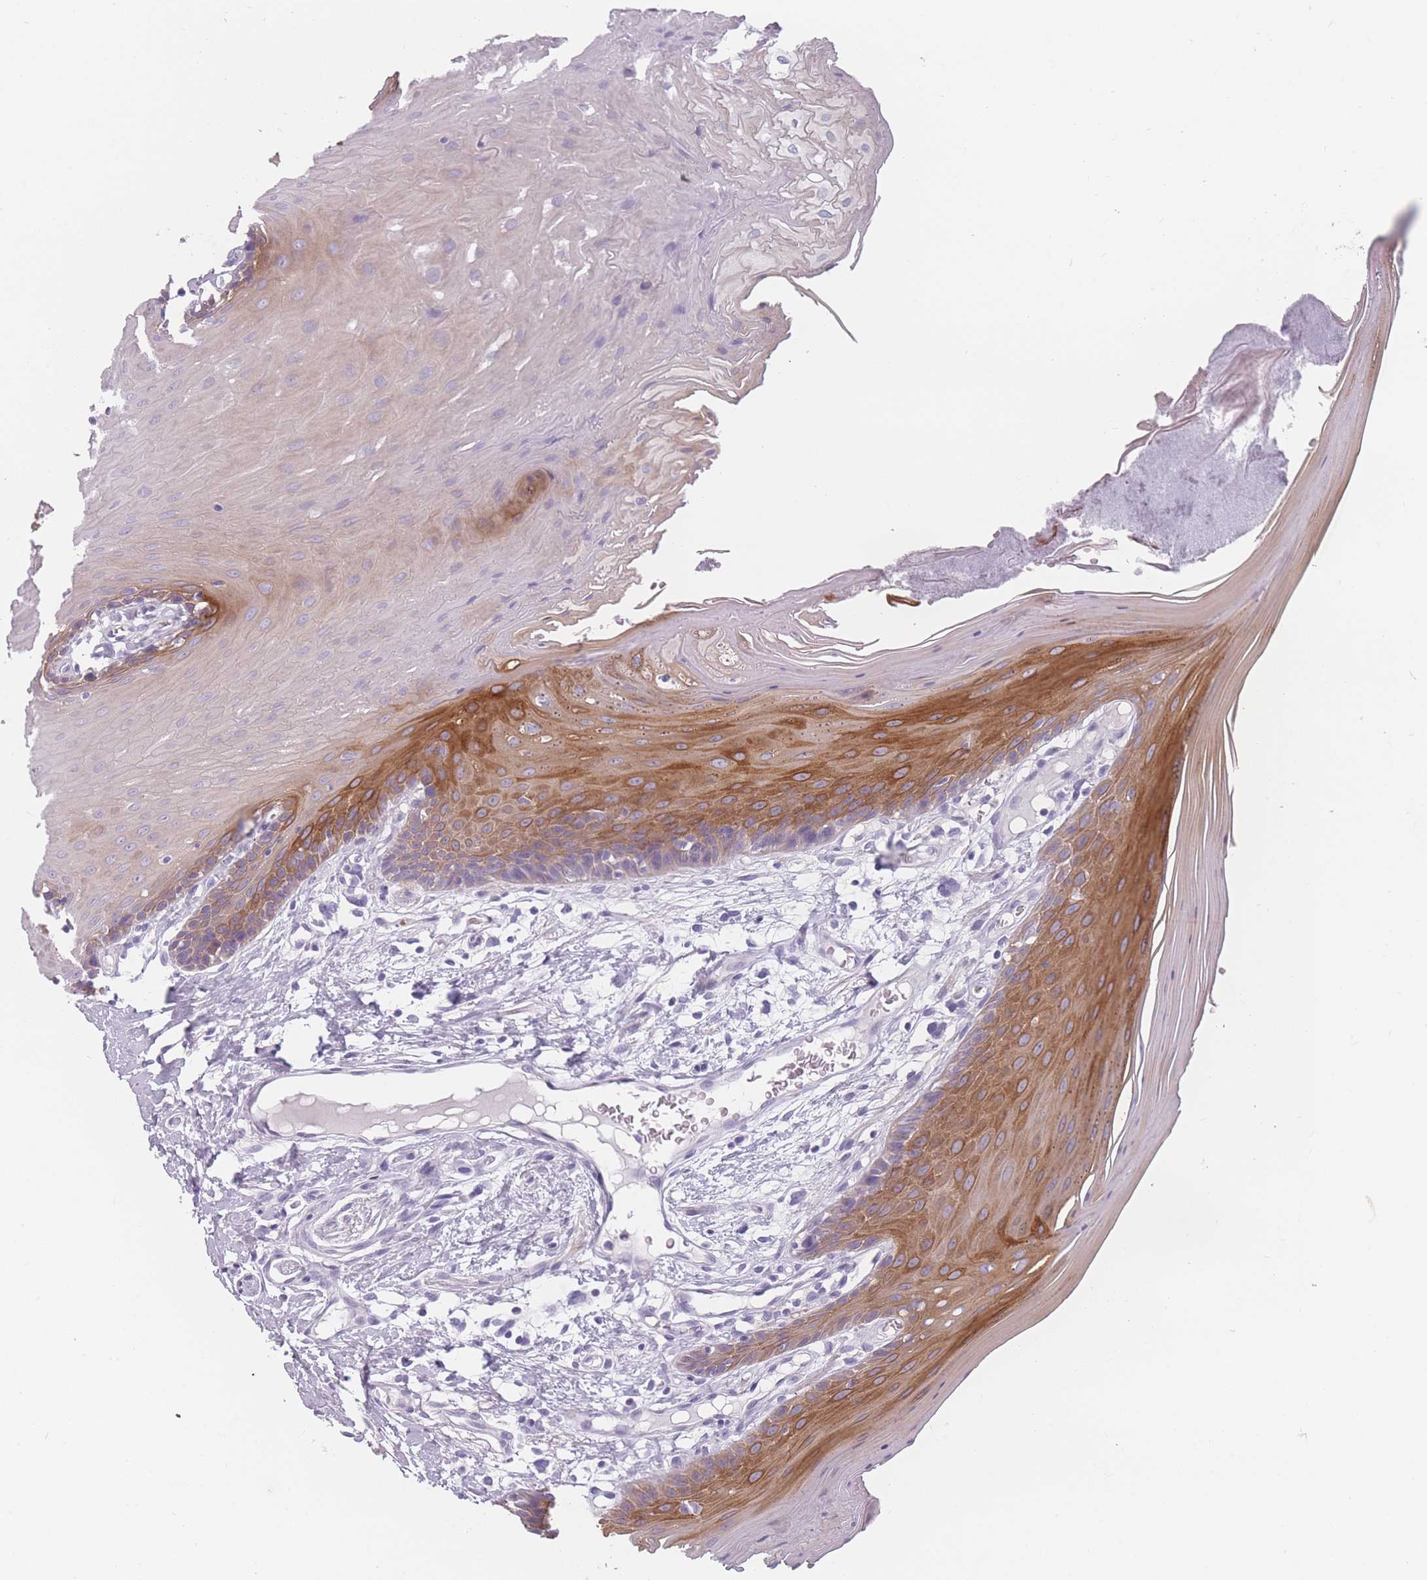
{"staining": {"intensity": "moderate", "quantity": "25%-75%", "location": "cytoplasmic/membranous"}, "tissue": "oral mucosa", "cell_type": "Squamous epithelial cells", "image_type": "normal", "snomed": [{"axis": "morphology", "description": "Normal tissue, NOS"}, {"axis": "morphology", "description": "Squamous cell carcinoma, NOS"}, {"axis": "topography", "description": "Skeletal muscle"}, {"axis": "topography", "description": "Oral tissue"}, {"axis": "topography", "description": "Salivary gland"}, {"axis": "topography", "description": "Head-Neck"}], "caption": "A histopathology image of human oral mucosa stained for a protein displays moderate cytoplasmic/membranous brown staining in squamous epithelial cells. The staining was performed using DAB (3,3'-diaminobenzidine), with brown indicating positive protein expression. Nuclei are stained blue with hematoxylin.", "gene": "PPFIA3", "patient": {"sex": "male", "age": 54}}